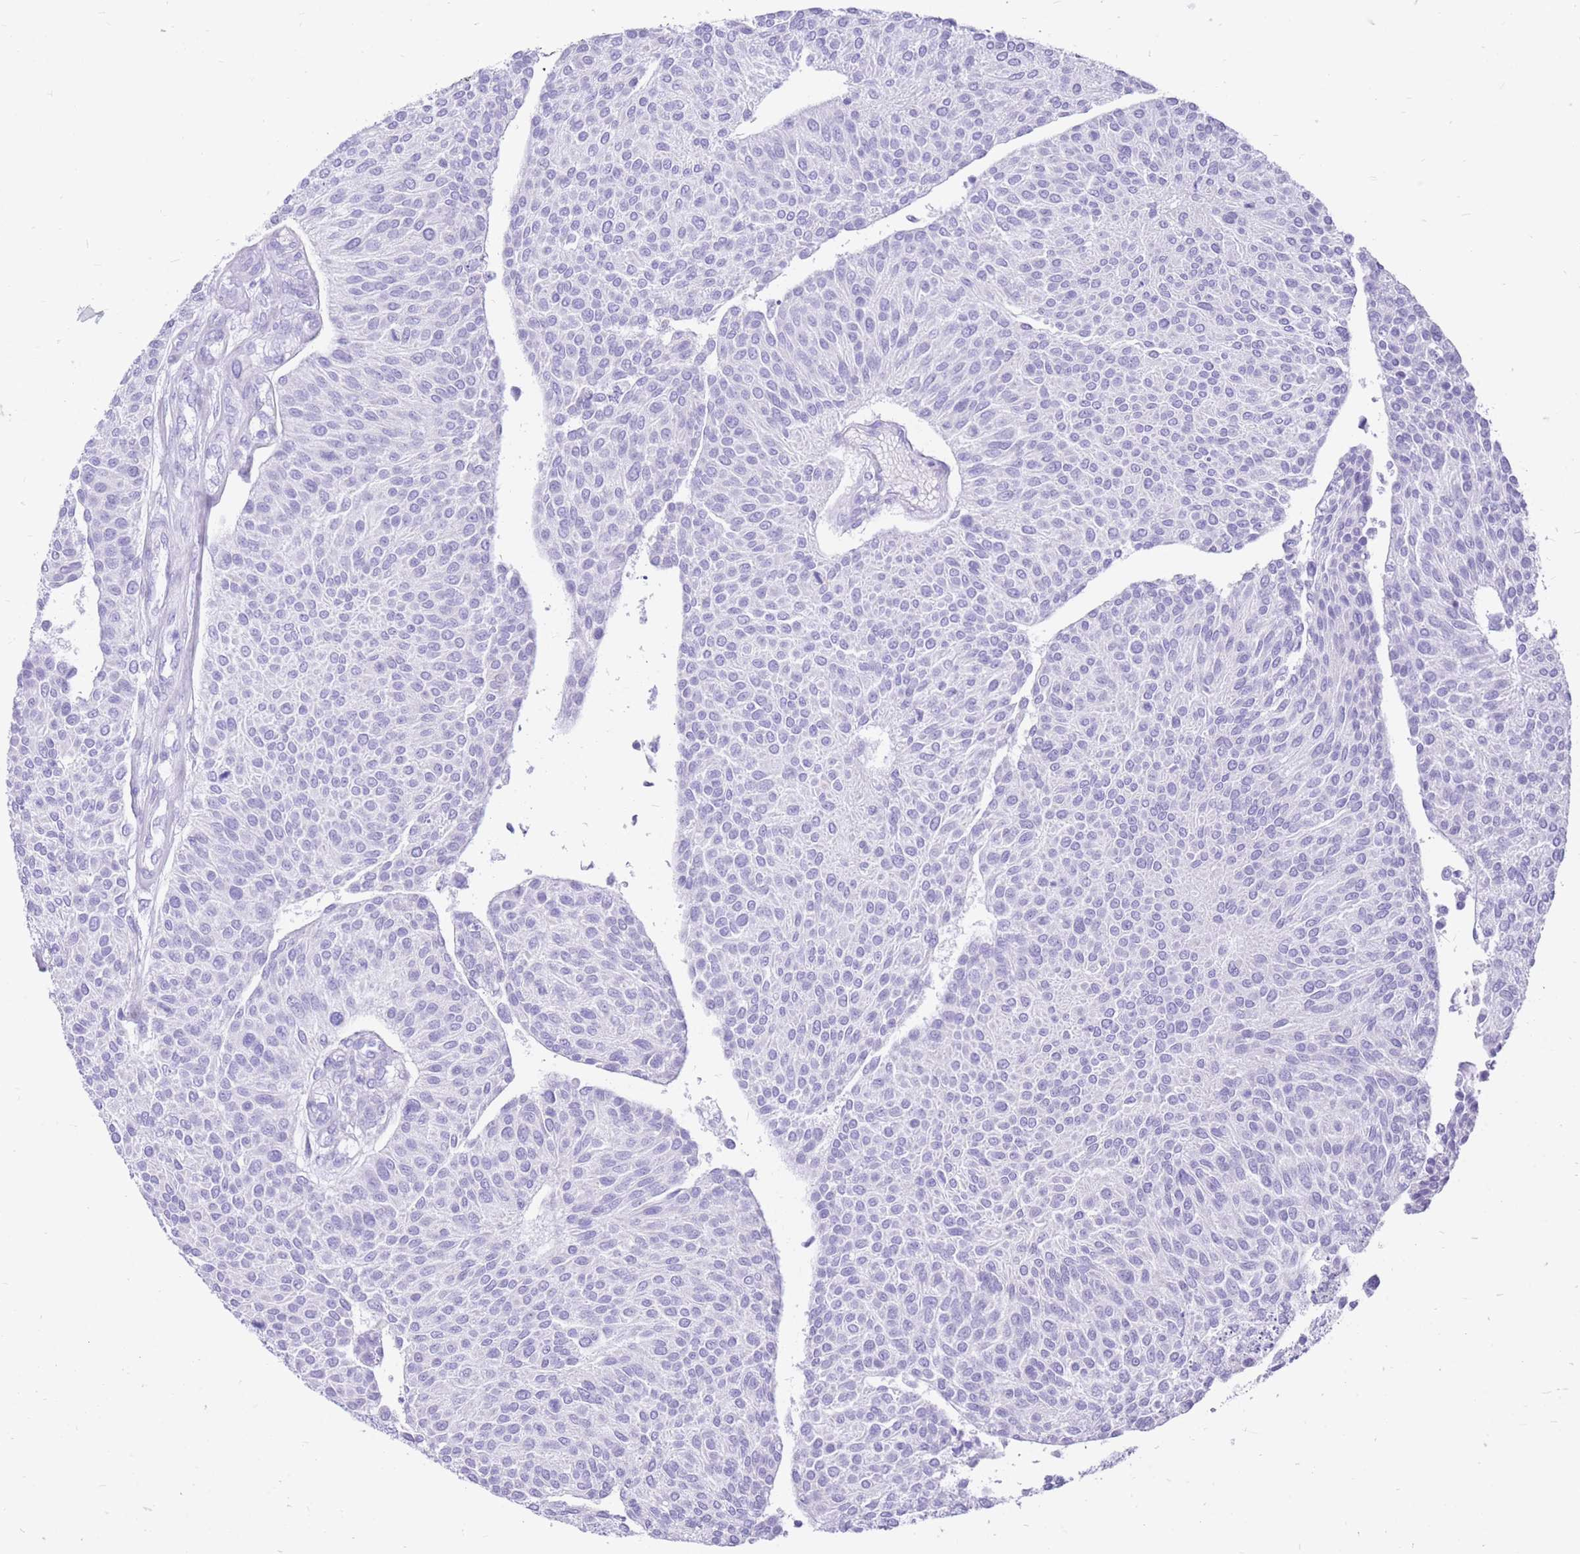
{"staining": {"intensity": "negative", "quantity": "none", "location": "none"}, "tissue": "urothelial cancer", "cell_type": "Tumor cells", "image_type": "cancer", "snomed": [{"axis": "morphology", "description": "Urothelial carcinoma, NOS"}, {"axis": "topography", "description": "Urinary bladder"}], "caption": "High magnification brightfield microscopy of transitional cell carcinoma stained with DAB (brown) and counterstained with hematoxylin (blue): tumor cells show no significant positivity.", "gene": "ZFP37", "patient": {"sex": "male", "age": 55}}